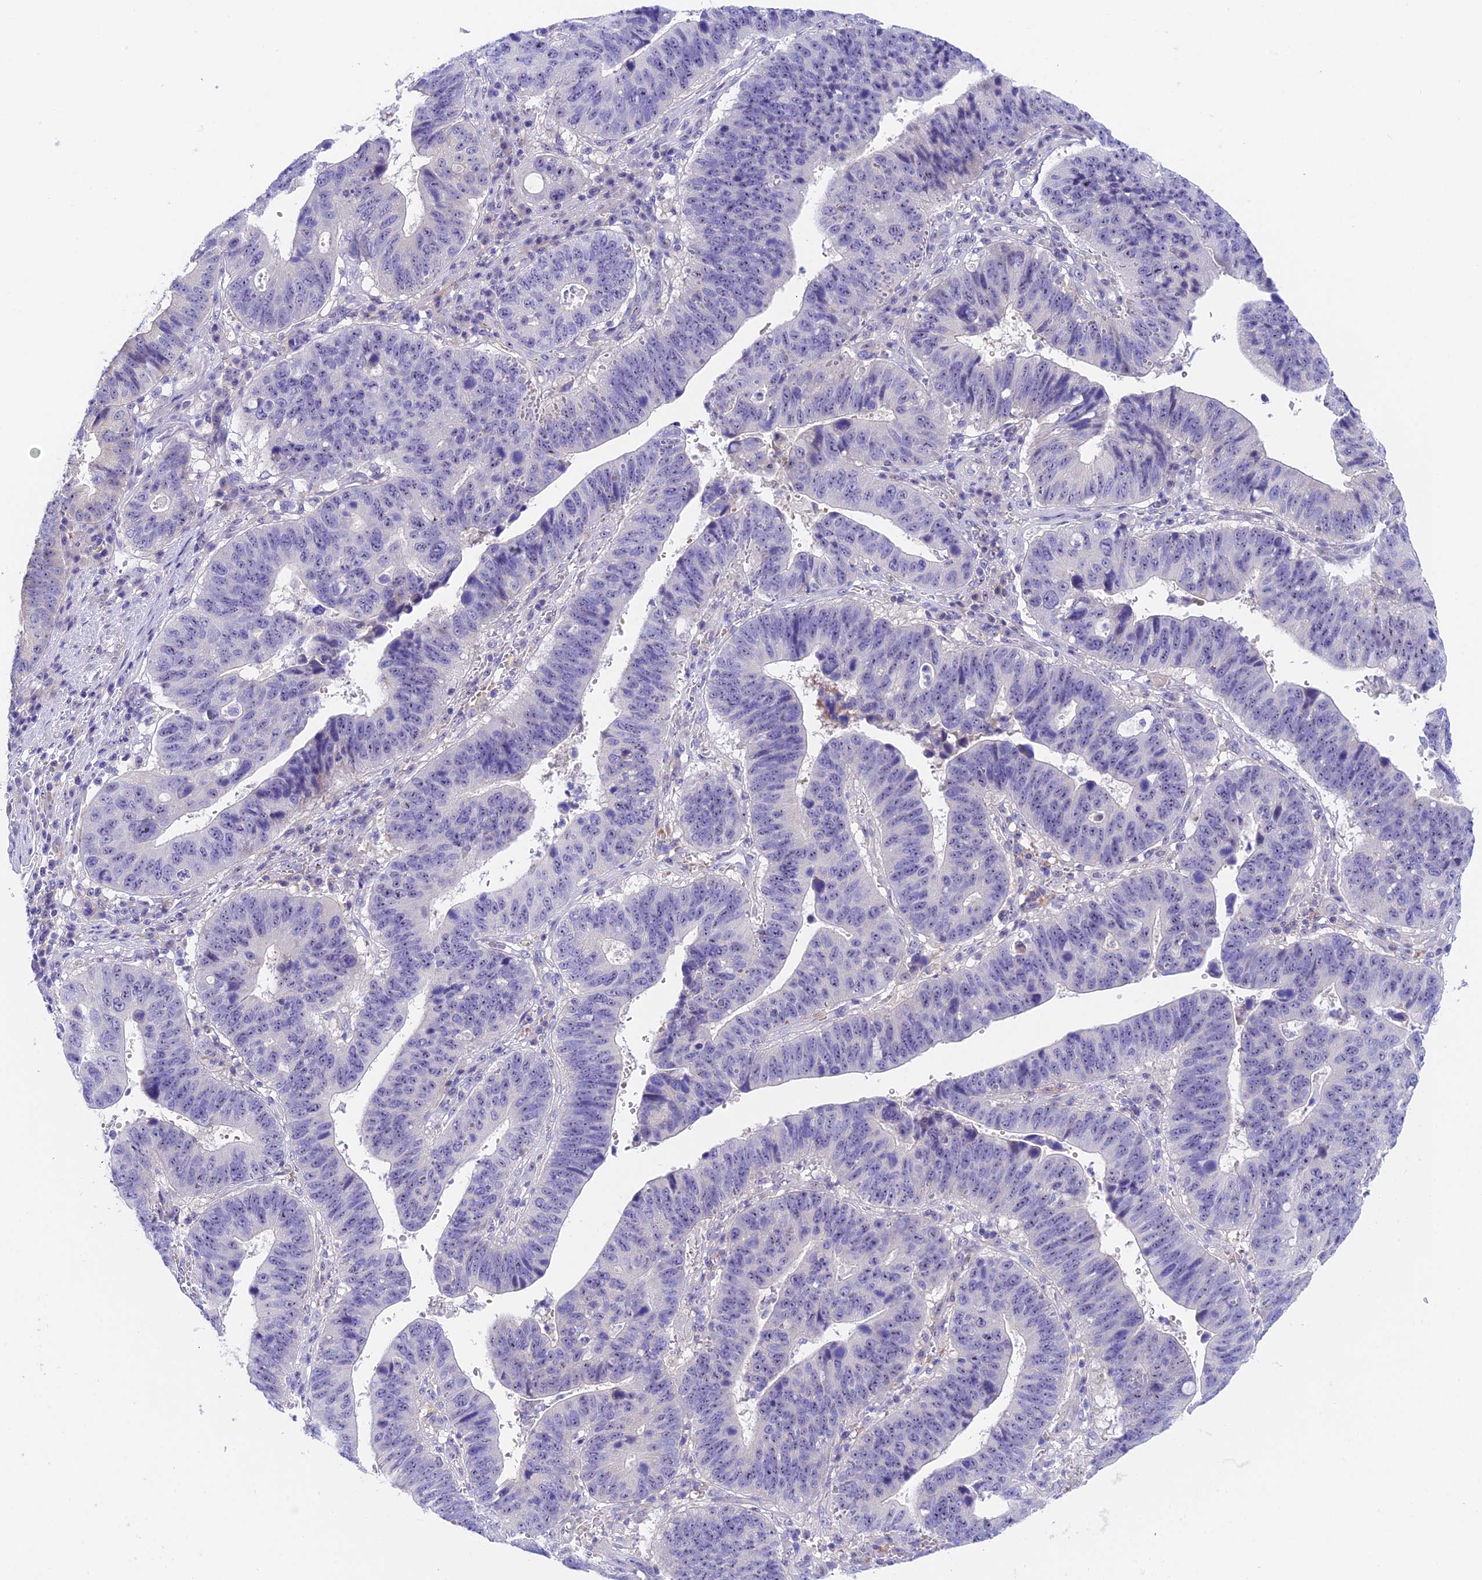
{"staining": {"intensity": "negative", "quantity": "none", "location": "none"}, "tissue": "stomach cancer", "cell_type": "Tumor cells", "image_type": "cancer", "snomed": [{"axis": "morphology", "description": "Adenocarcinoma, NOS"}, {"axis": "topography", "description": "Stomach"}], "caption": "DAB (3,3'-diaminobenzidine) immunohistochemical staining of stomach cancer demonstrates no significant expression in tumor cells.", "gene": "DUSP29", "patient": {"sex": "male", "age": 59}}